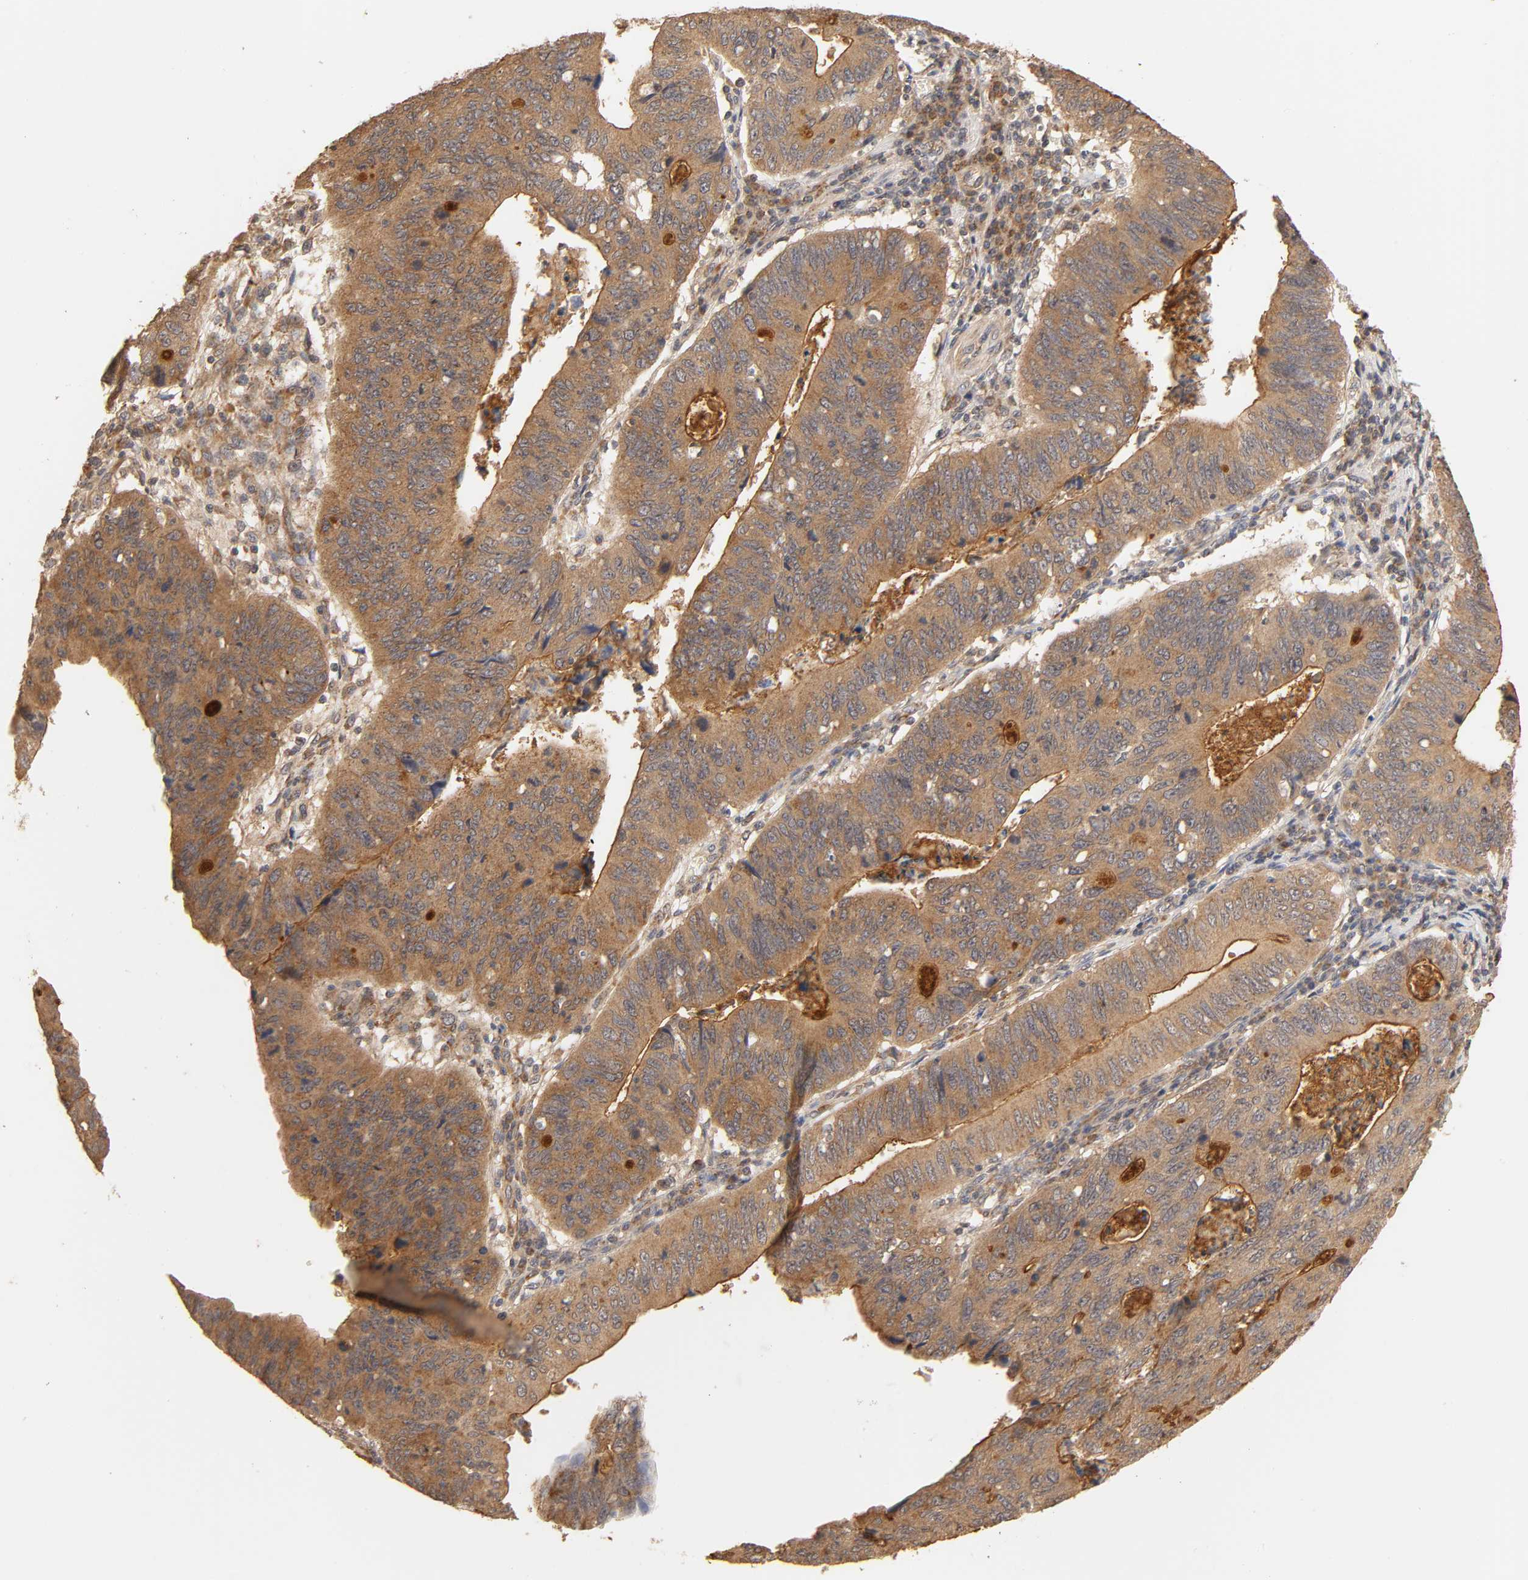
{"staining": {"intensity": "strong", "quantity": ">75%", "location": "cytoplasmic/membranous"}, "tissue": "stomach cancer", "cell_type": "Tumor cells", "image_type": "cancer", "snomed": [{"axis": "morphology", "description": "Adenocarcinoma, NOS"}, {"axis": "topography", "description": "Stomach"}], "caption": "Immunohistochemistry image of stomach adenocarcinoma stained for a protein (brown), which shows high levels of strong cytoplasmic/membranous staining in about >75% of tumor cells.", "gene": "EPS8", "patient": {"sex": "male", "age": 59}}